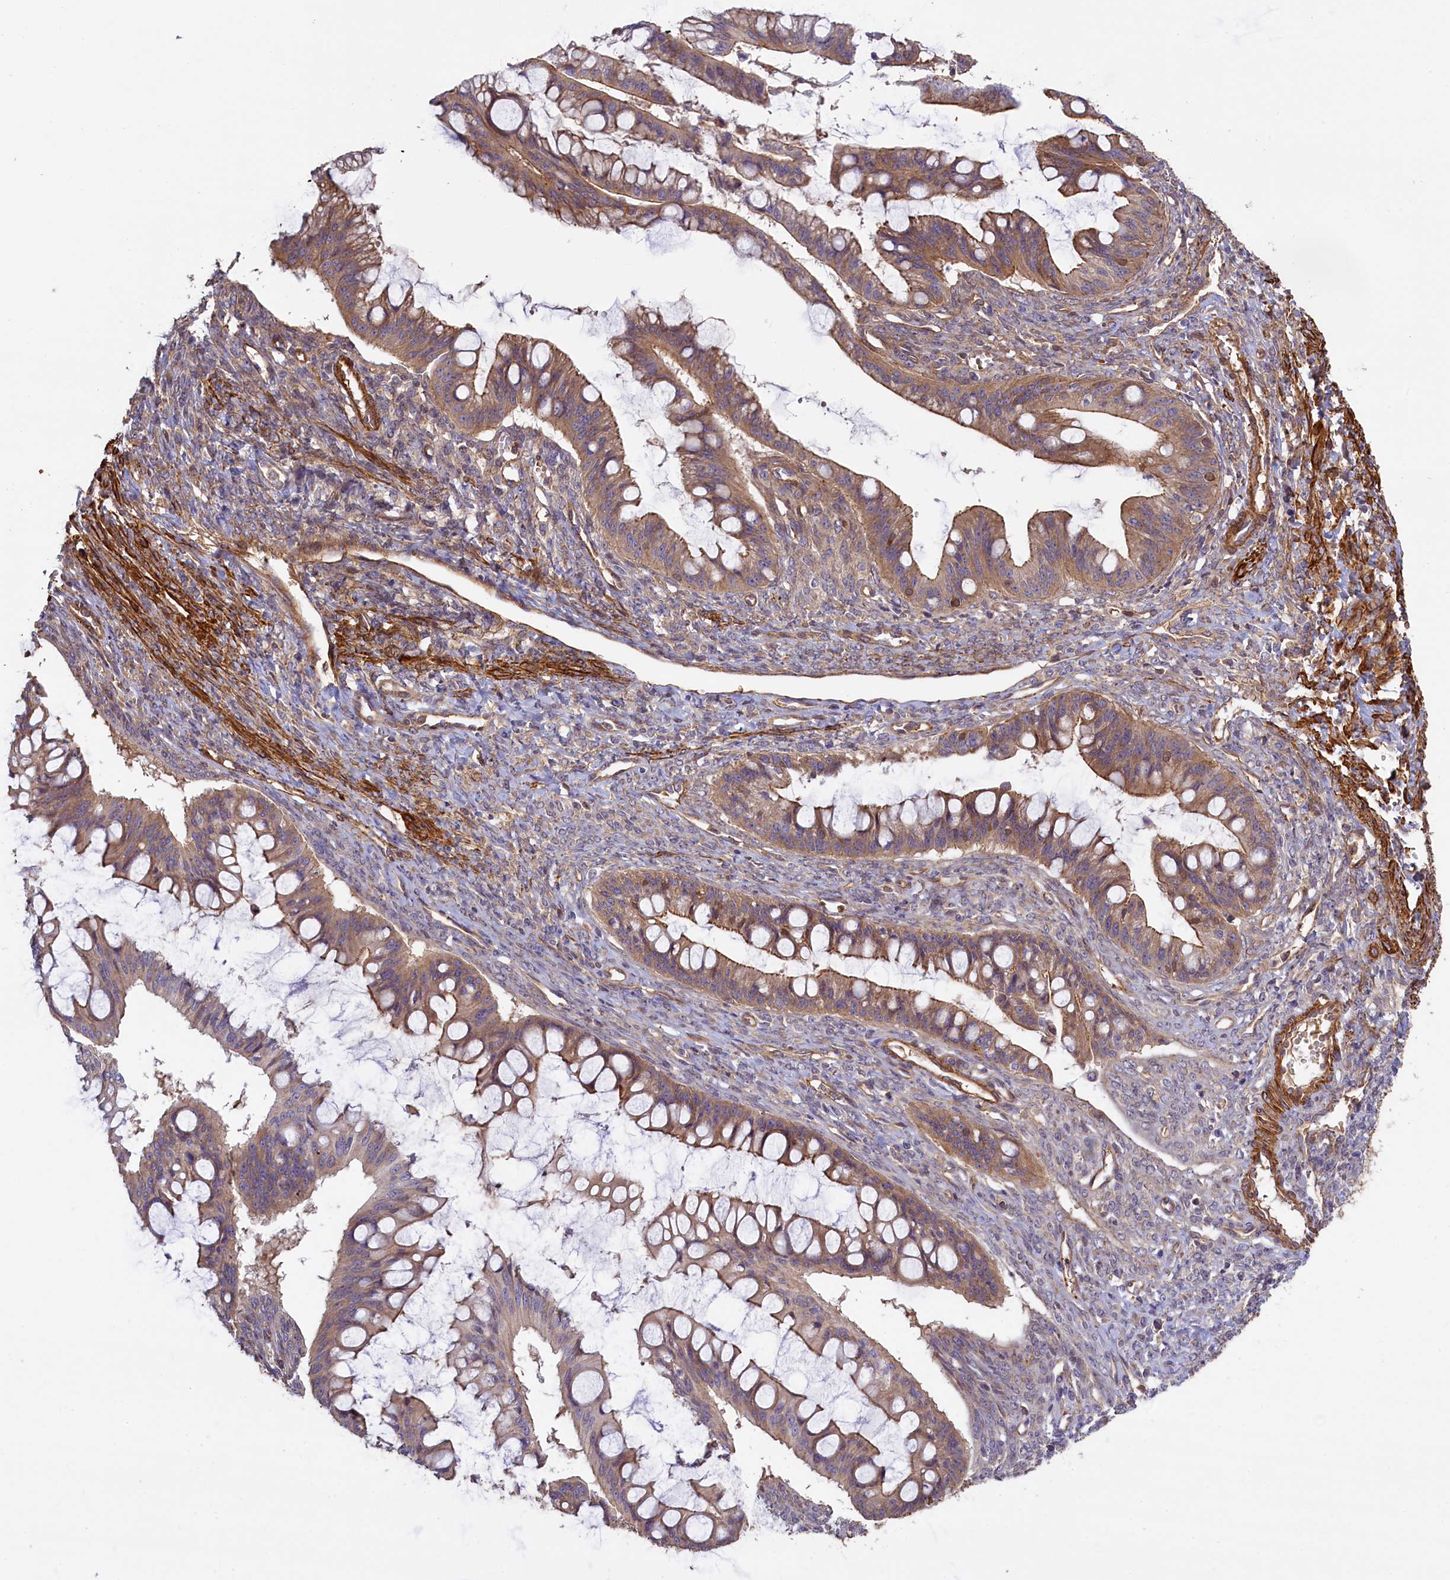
{"staining": {"intensity": "weak", "quantity": ">75%", "location": "cytoplasmic/membranous"}, "tissue": "ovarian cancer", "cell_type": "Tumor cells", "image_type": "cancer", "snomed": [{"axis": "morphology", "description": "Cystadenocarcinoma, mucinous, NOS"}, {"axis": "topography", "description": "Ovary"}], "caption": "Tumor cells display low levels of weak cytoplasmic/membranous staining in approximately >75% of cells in human ovarian cancer (mucinous cystadenocarcinoma). (DAB IHC, brown staining for protein, blue staining for nuclei).", "gene": "FUZ", "patient": {"sex": "female", "age": 73}}